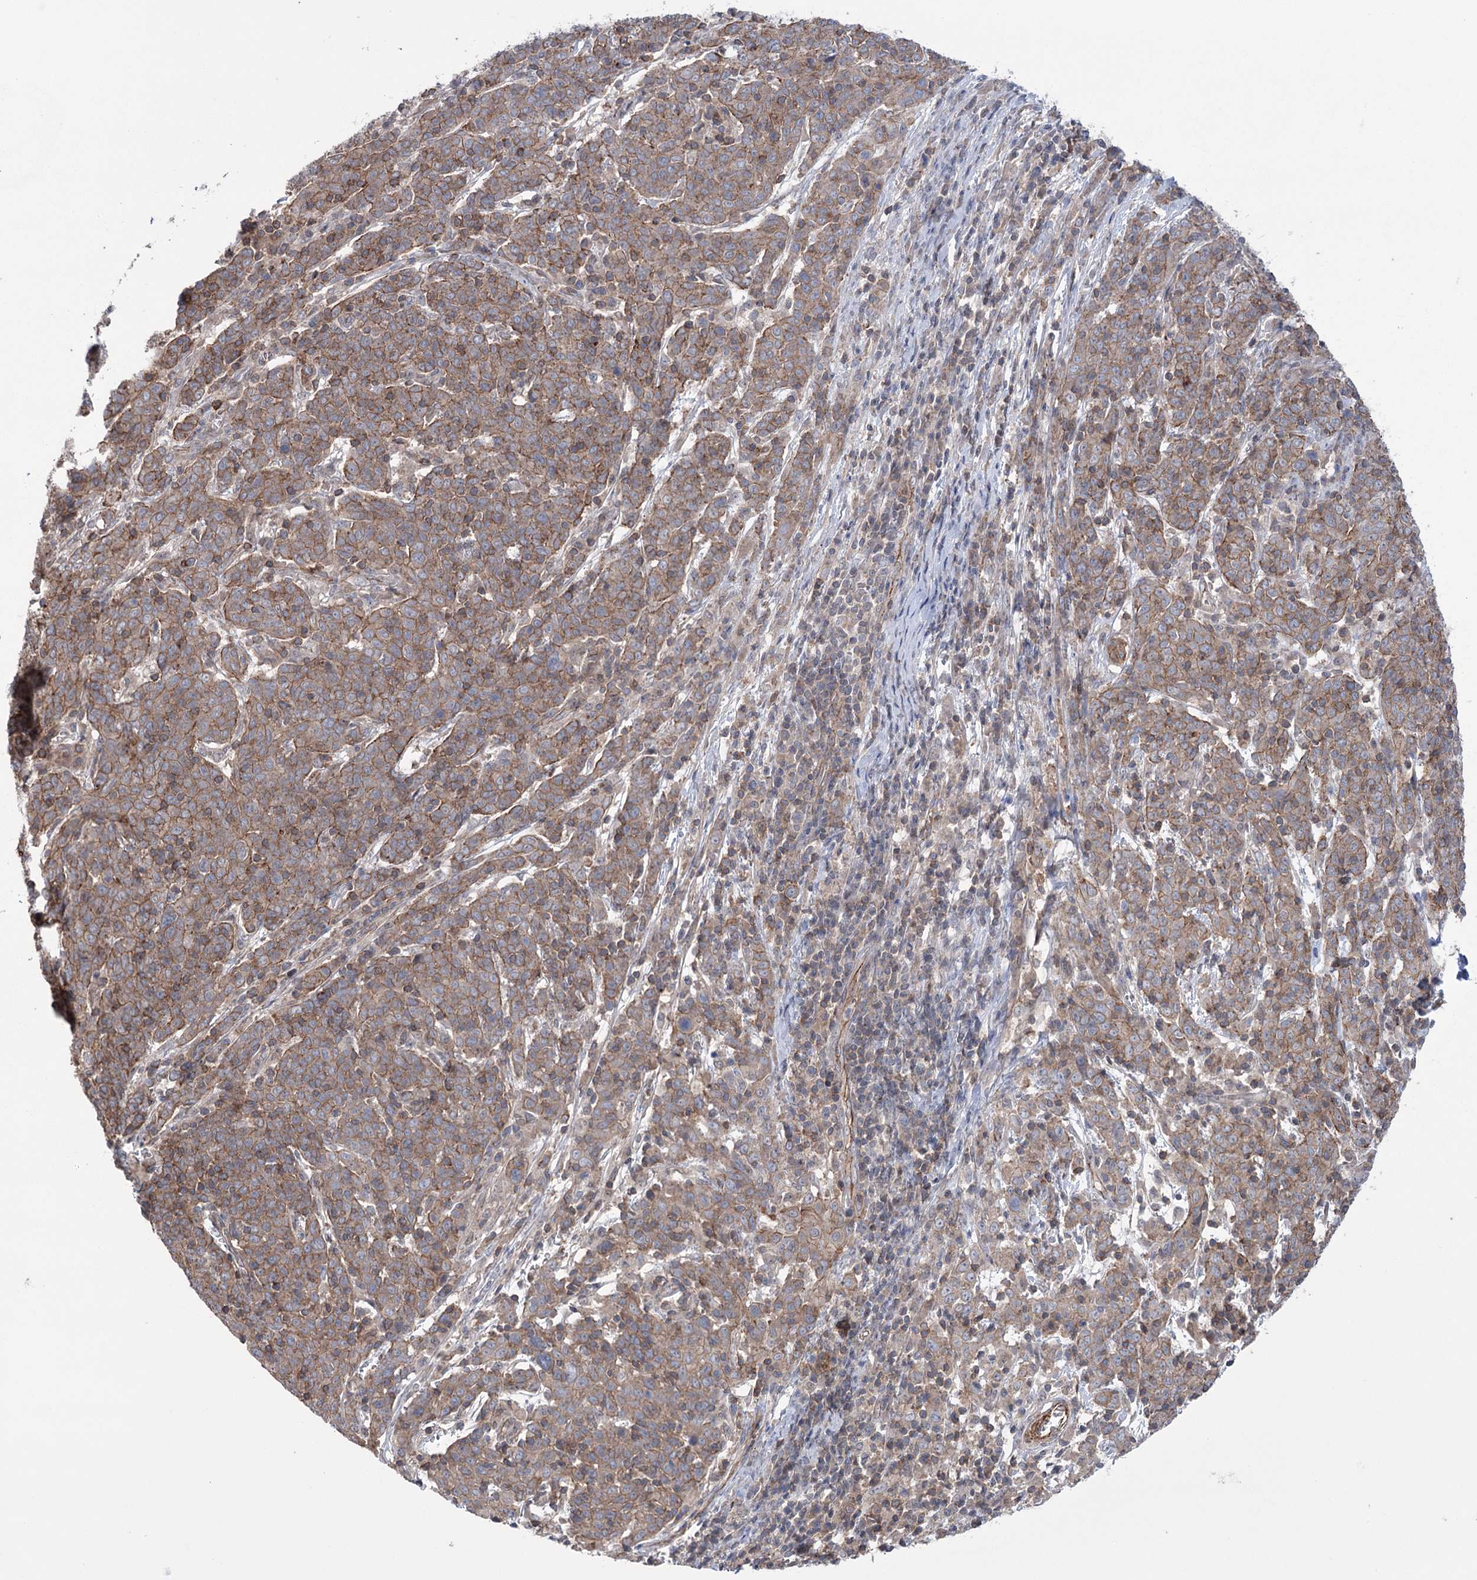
{"staining": {"intensity": "moderate", "quantity": ">75%", "location": "cytoplasmic/membranous"}, "tissue": "cervical cancer", "cell_type": "Tumor cells", "image_type": "cancer", "snomed": [{"axis": "morphology", "description": "Squamous cell carcinoma, NOS"}, {"axis": "topography", "description": "Cervix"}], "caption": "Protein expression by immunohistochemistry exhibits moderate cytoplasmic/membranous expression in about >75% of tumor cells in cervical squamous cell carcinoma.", "gene": "TRIM71", "patient": {"sex": "female", "age": 67}}